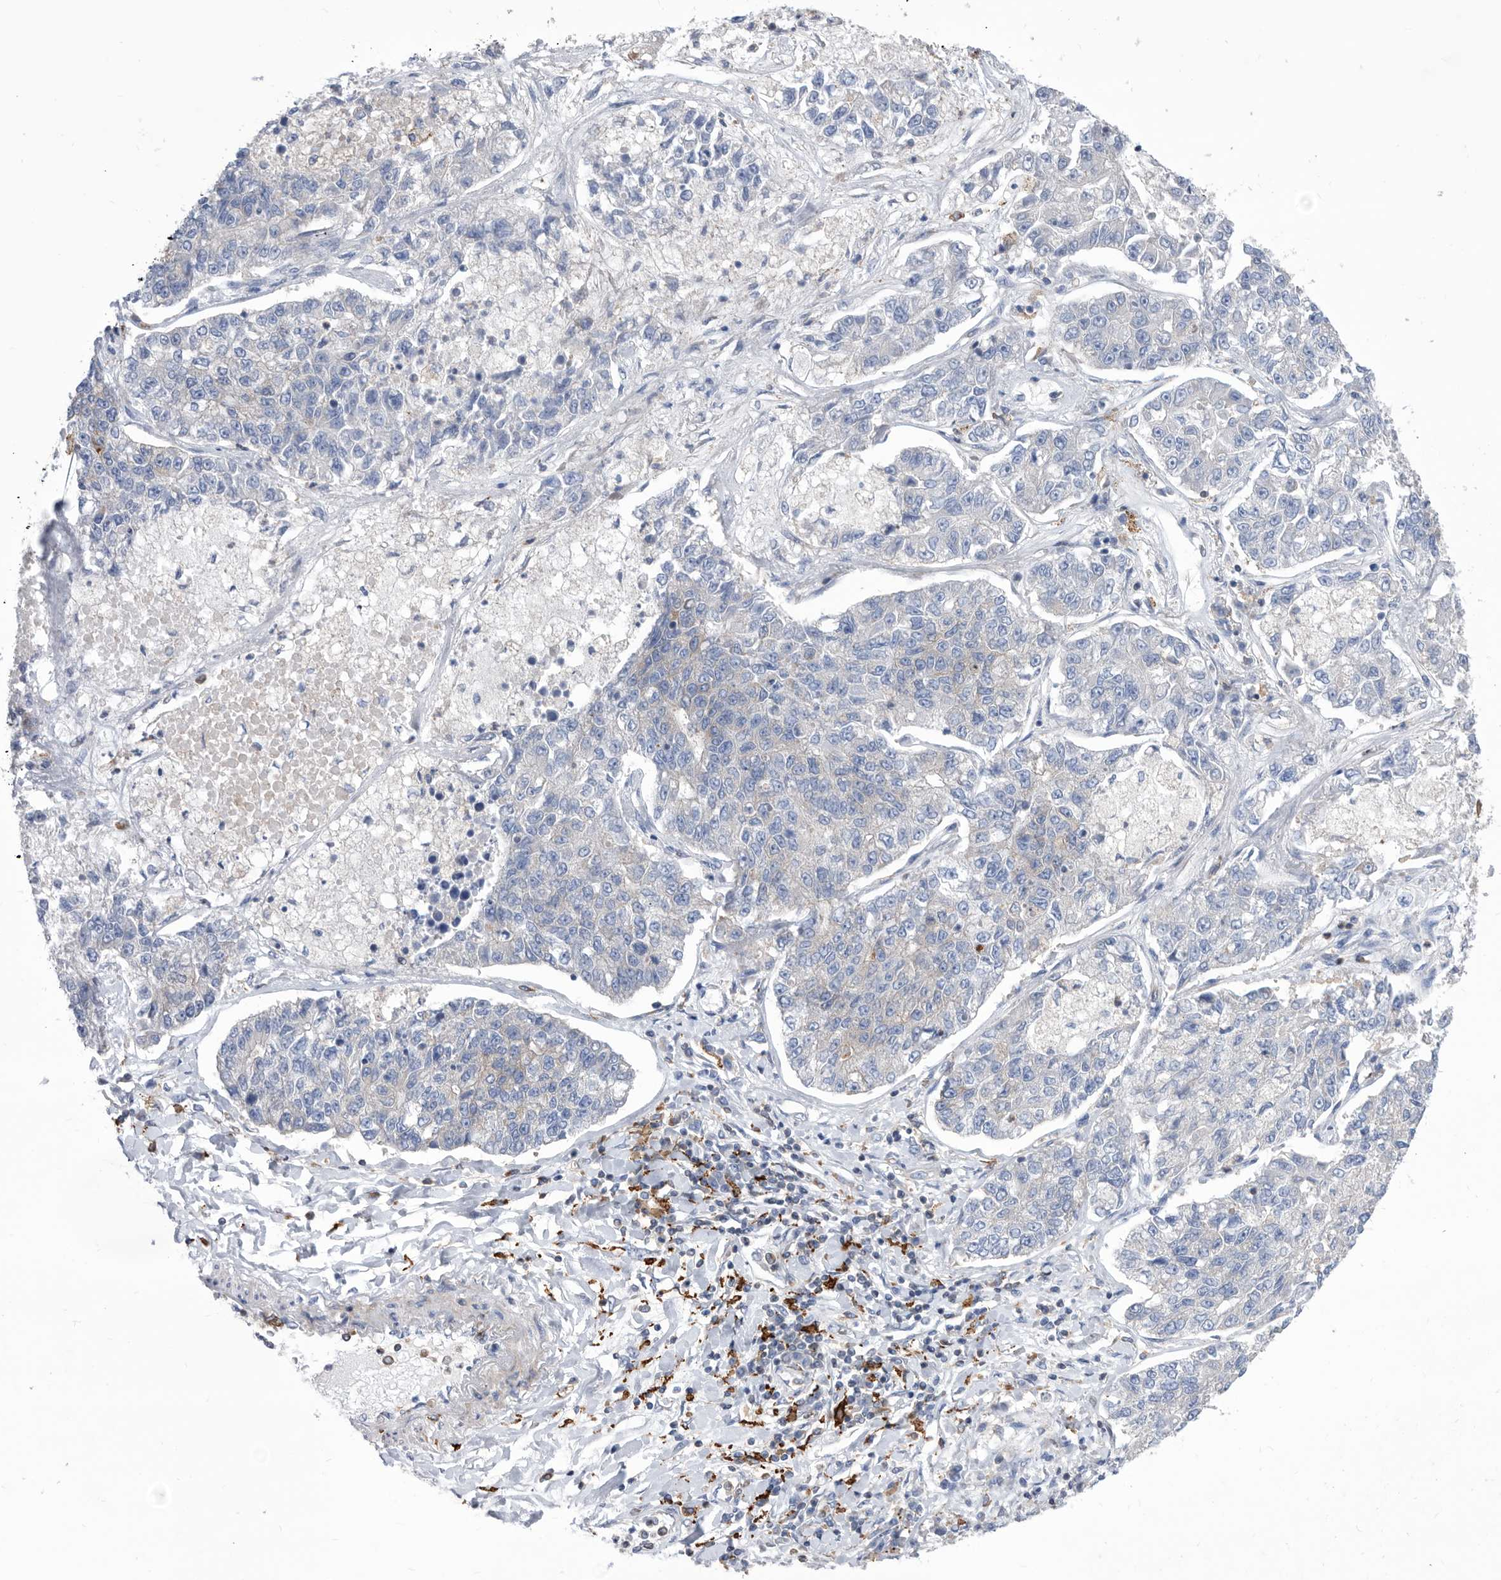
{"staining": {"intensity": "negative", "quantity": "none", "location": "none"}, "tissue": "lung cancer", "cell_type": "Tumor cells", "image_type": "cancer", "snomed": [{"axis": "morphology", "description": "Adenocarcinoma, NOS"}, {"axis": "topography", "description": "Lung"}], "caption": "The histopathology image shows no significant positivity in tumor cells of lung adenocarcinoma. The staining was performed using DAB to visualize the protein expression in brown, while the nuclei were stained in blue with hematoxylin (Magnification: 20x).", "gene": "SMG7", "patient": {"sex": "male", "age": 49}}